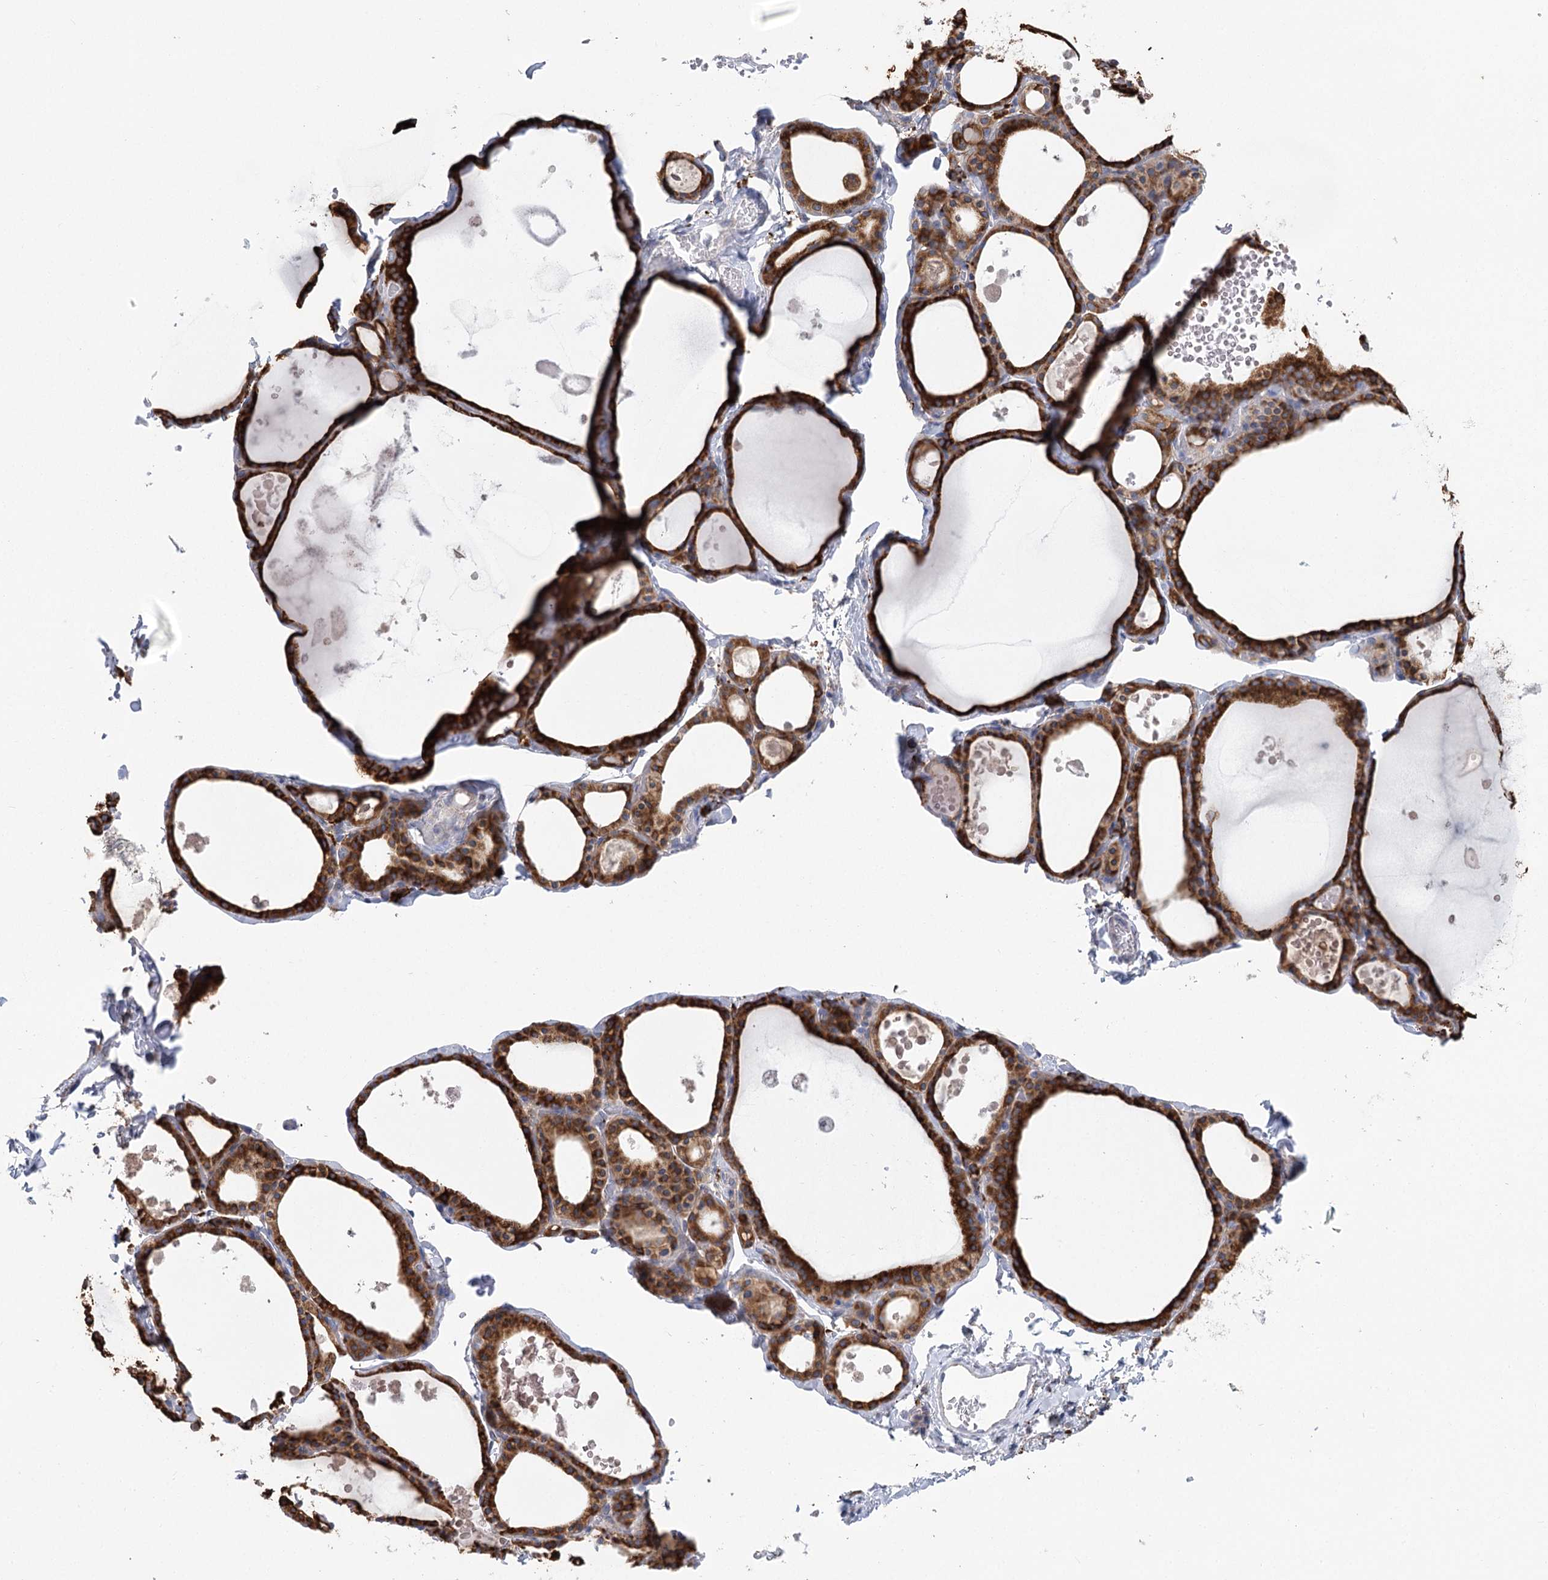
{"staining": {"intensity": "strong", "quantity": ">75%", "location": "cytoplasmic/membranous"}, "tissue": "thyroid gland", "cell_type": "Glandular cells", "image_type": "normal", "snomed": [{"axis": "morphology", "description": "Normal tissue, NOS"}, {"axis": "topography", "description": "Thyroid gland"}], "caption": "Immunohistochemistry (IHC) image of benign human thyroid gland stained for a protein (brown), which reveals high levels of strong cytoplasmic/membranous staining in about >75% of glandular cells.", "gene": "METTL24", "patient": {"sex": "male", "age": 56}}